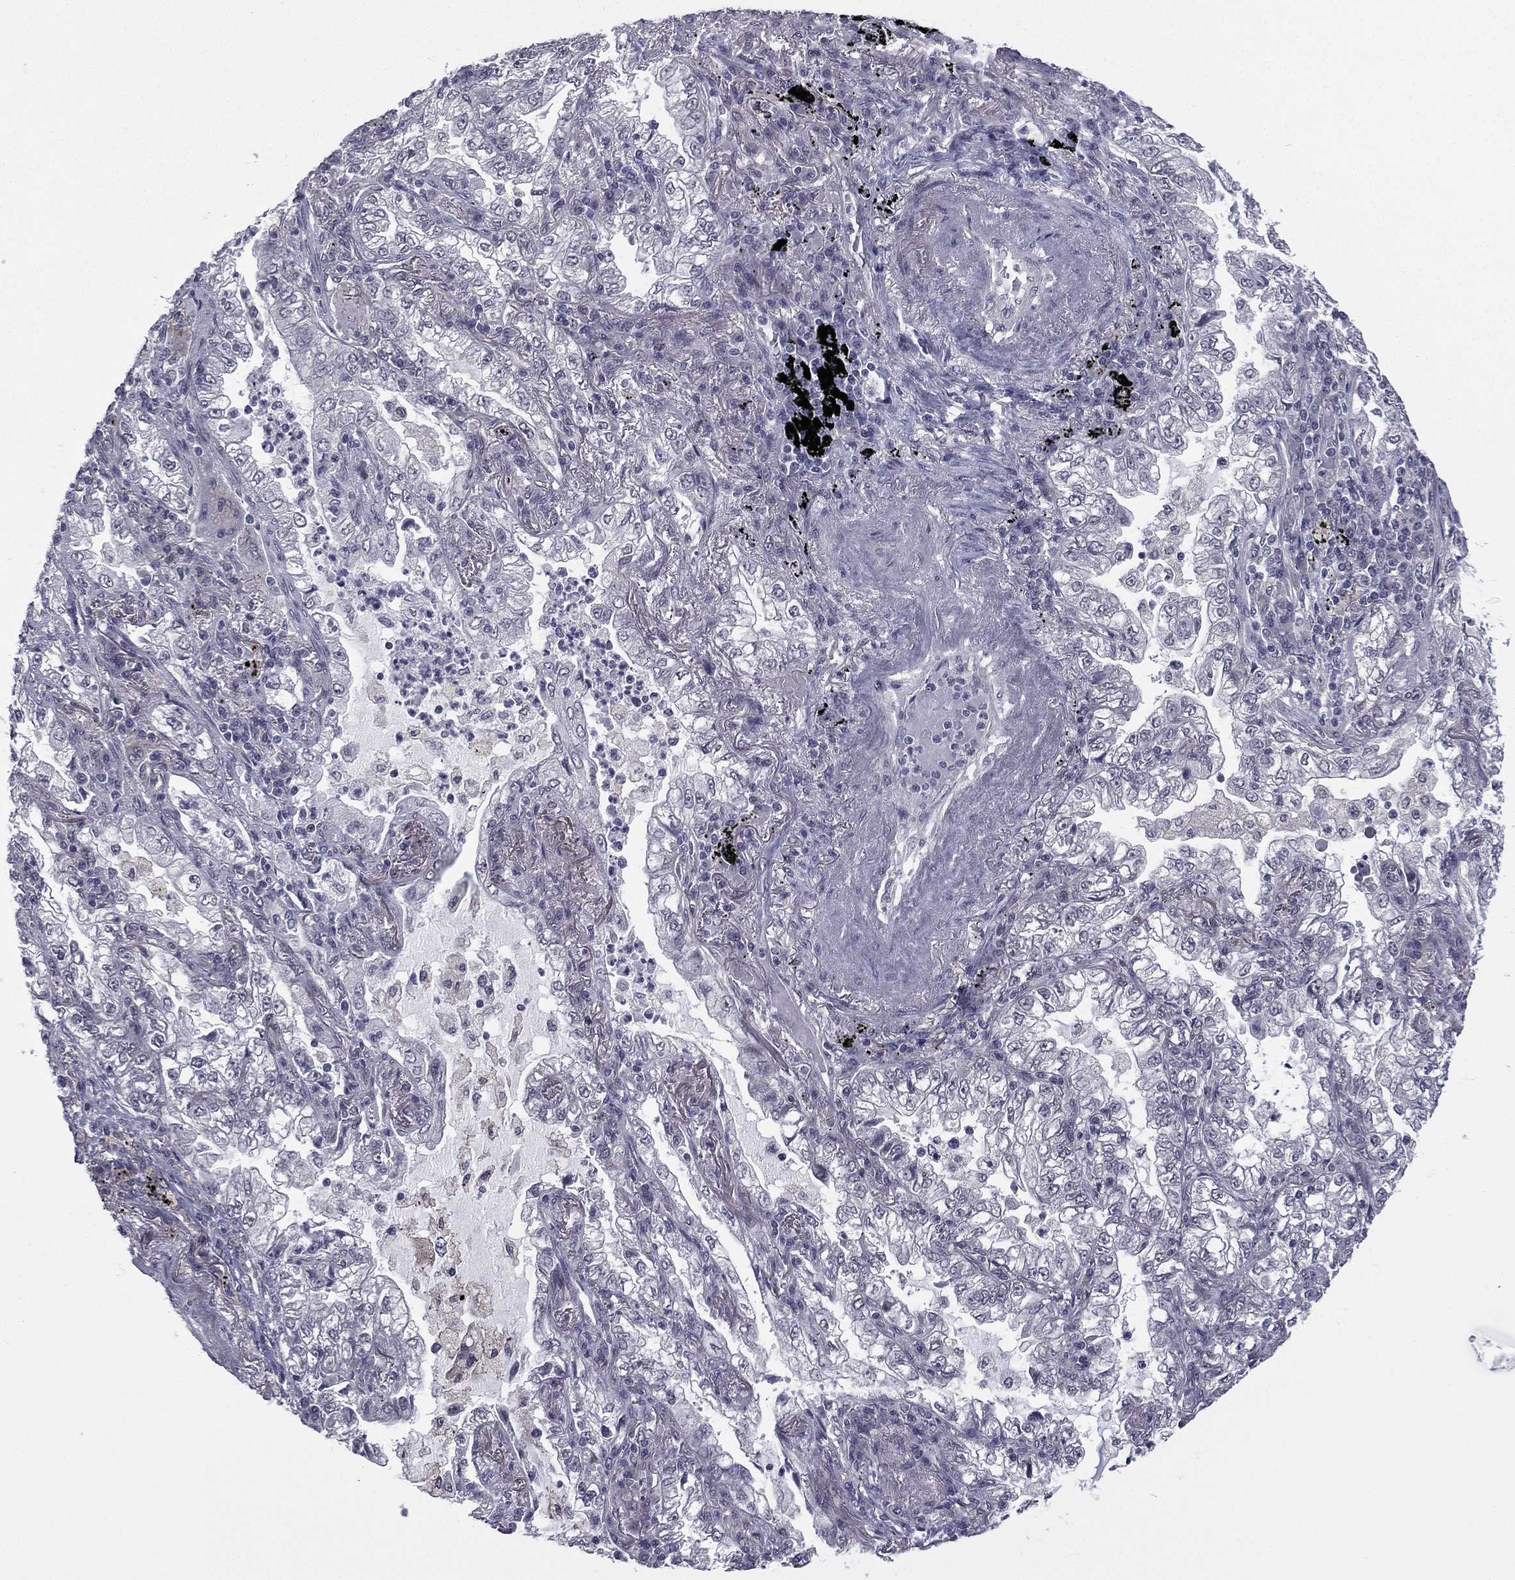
{"staining": {"intensity": "negative", "quantity": "none", "location": "none"}, "tissue": "lung cancer", "cell_type": "Tumor cells", "image_type": "cancer", "snomed": [{"axis": "morphology", "description": "Adenocarcinoma, NOS"}, {"axis": "topography", "description": "Lung"}], "caption": "The histopathology image shows no staining of tumor cells in lung cancer (adenocarcinoma).", "gene": "ACTRT2", "patient": {"sex": "female", "age": 73}}